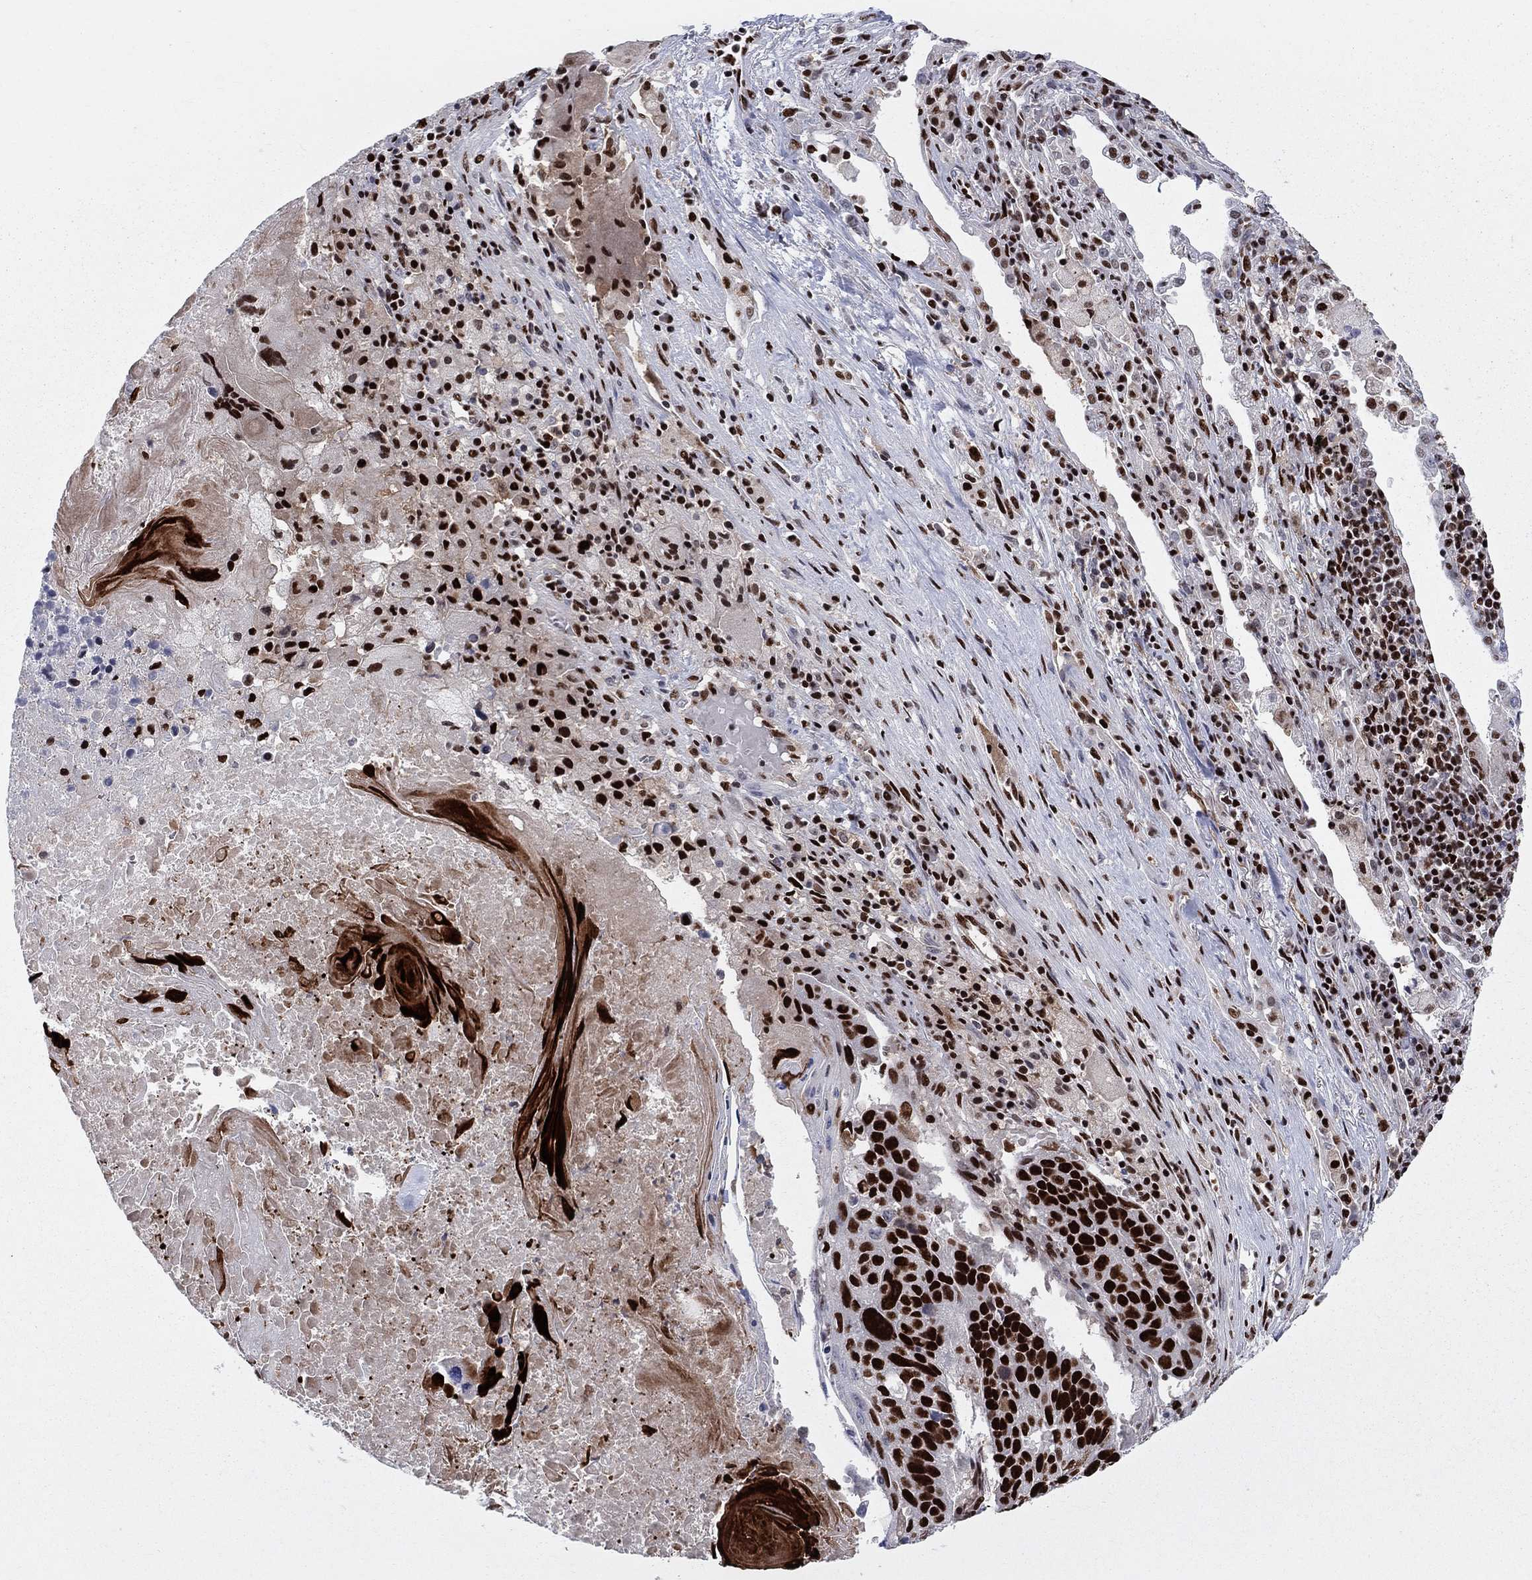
{"staining": {"intensity": "strong", "quantity": "25%-75%", "location": "nuclear"}, "tissue": "lung cancer", "cell_type": "Tumor cells", "image_type": "cancer", "snomed": [{"axis": "morphology", "description": "Squamous cell carcinoma, NOS"}, {"axis": "topography", "description": "Lung"}], "caption": "Immunohistochemistry (IHC) photomicrograph of human lung squamous cell carcinoma stained for a protein (brown), which reveals high levels of strong nuclear positivity in about 25%-75% of tumor cells.", "gene": "ZNHIT3", "patient": {"sex": "male", "age": 73}}